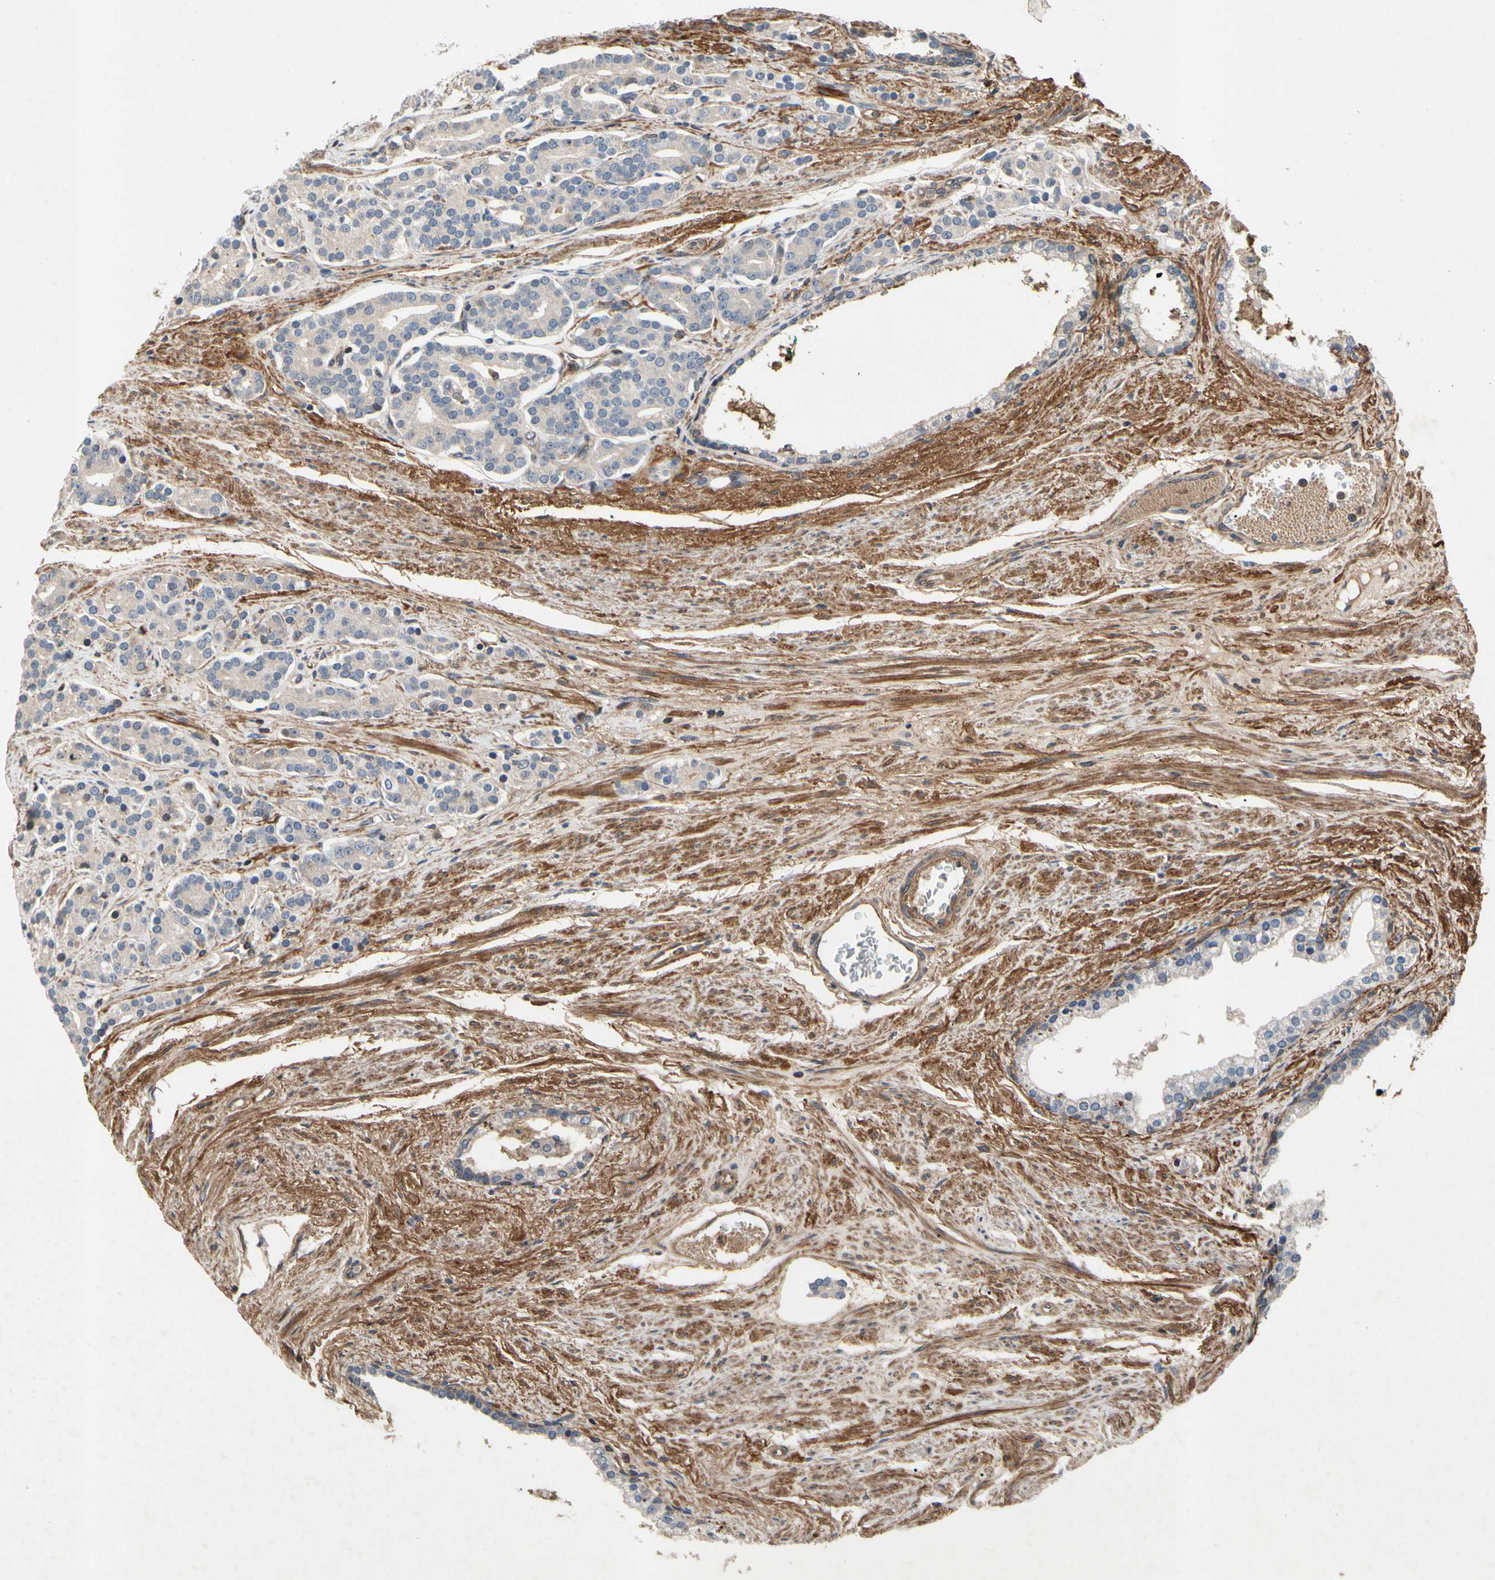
{"staining": {"intensity": "negative", "quantity": "none", "location": "none"}, "tissue": "prostate cancer", "cell_type": "Tumor cells", "image_type": "cancer", "snomed": [{"axis": "morphology", "description": "Adenocarcinoma, Low grade"}, {"axis": "topography", "description": "Prostate"}], "caption": "The photomicrograph demonstrates no staining of tumor cells in prostate adenocarcinoma (low-grade).", "gene": "CRTAC1", "patient": {"sex": "male", "age": 63}}